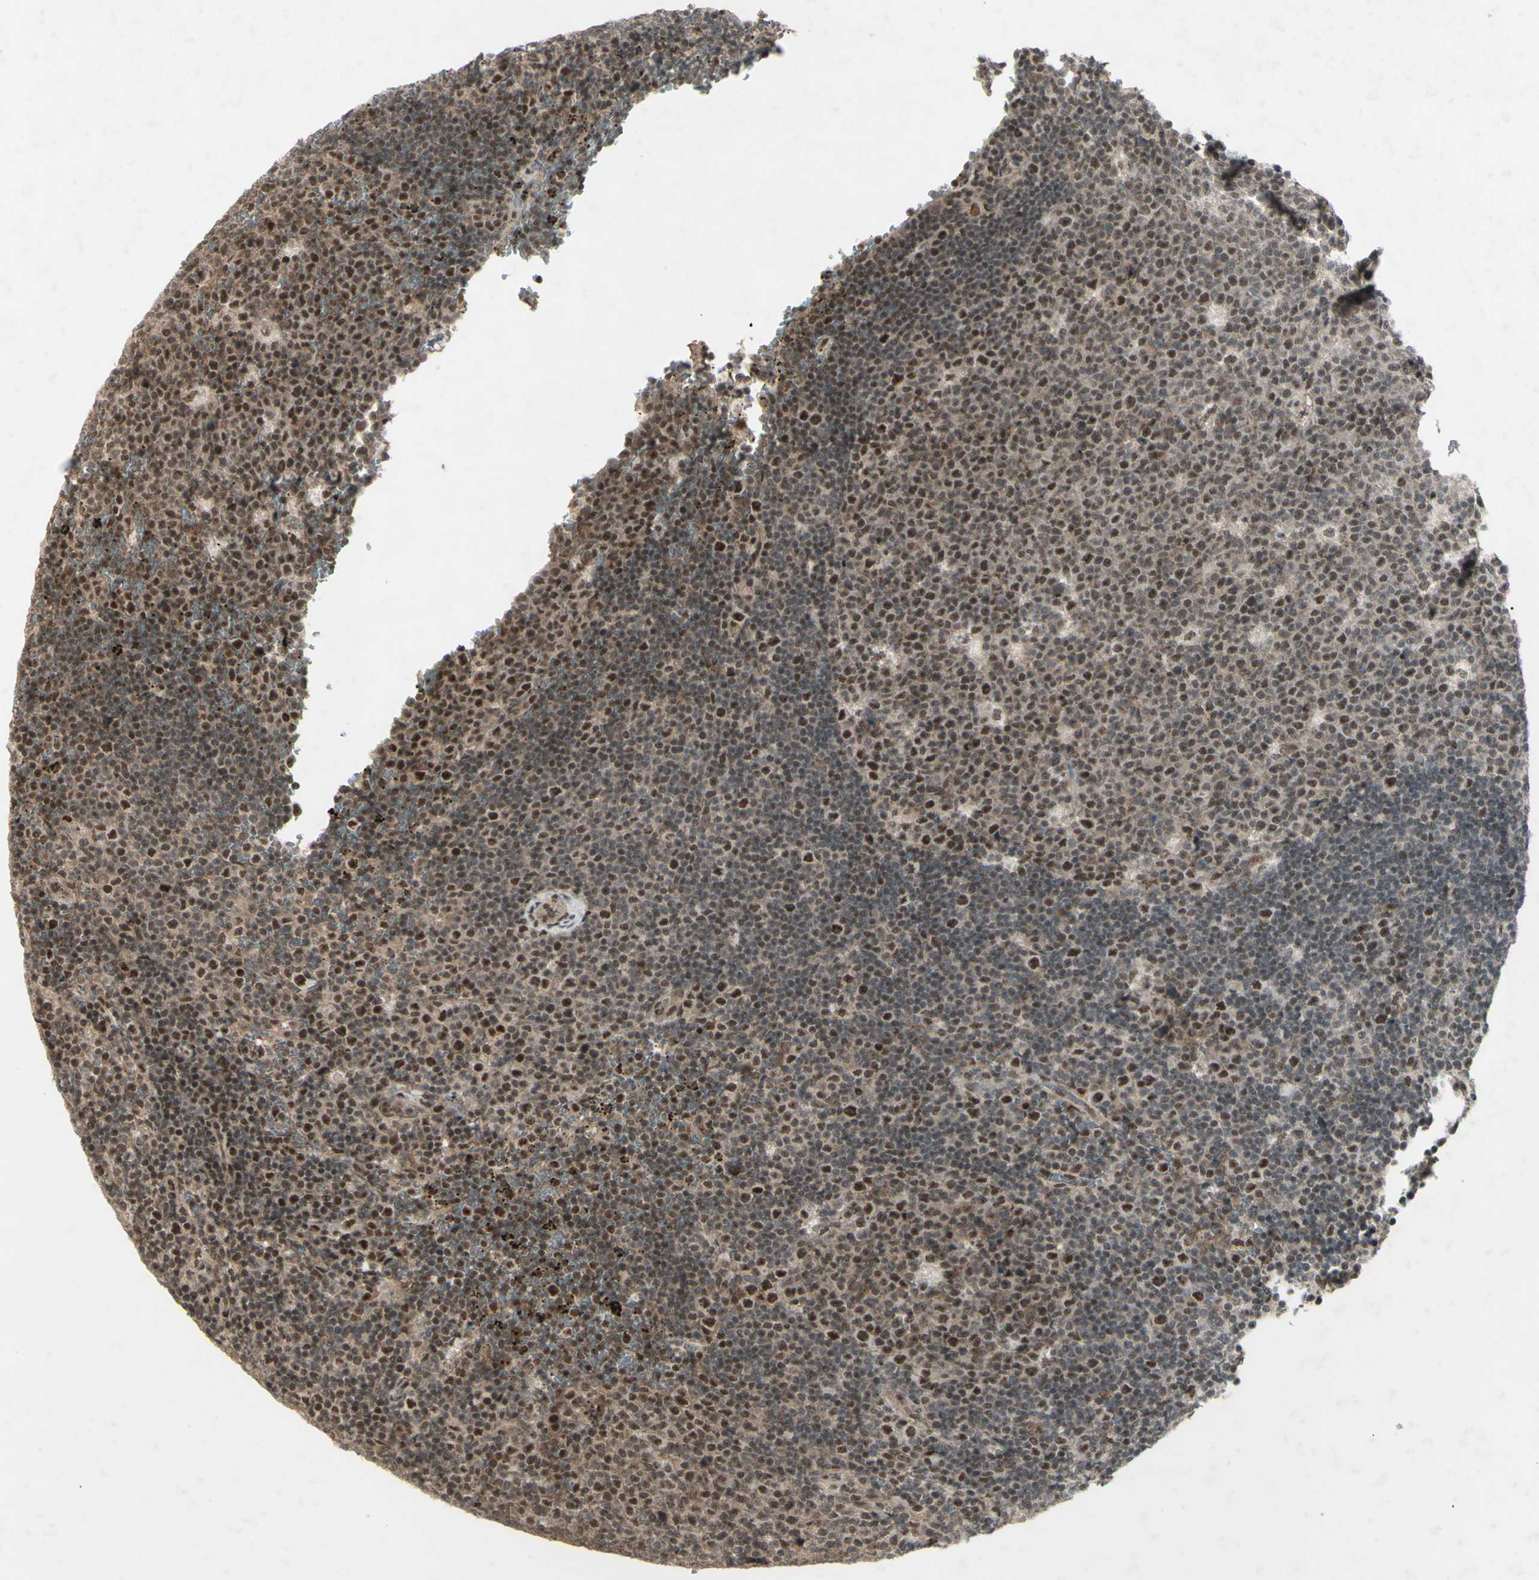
{"staining": {"intensity": "moderate", "quantity": "25%-75%", "location": "nuclear"}, "tissue": "lymph node", "cell_type": "Germinal center cells", "image_type": "normal", "snomed": [{"axis": "morphology", "description": "Normal tissue, NOS"}, {"axis": "topography", "description": "Lymph node"}, {"axis": "topography", "description": "Salivary gland"}], "caption": "Protein staining shows moderate nuclear expression in approximately 25%-75% of germinal center cells in benign lymph node. Nuclei are stained in blue.", "gene": "SNW1", "patient": {"sex": "male", "age": 8}}